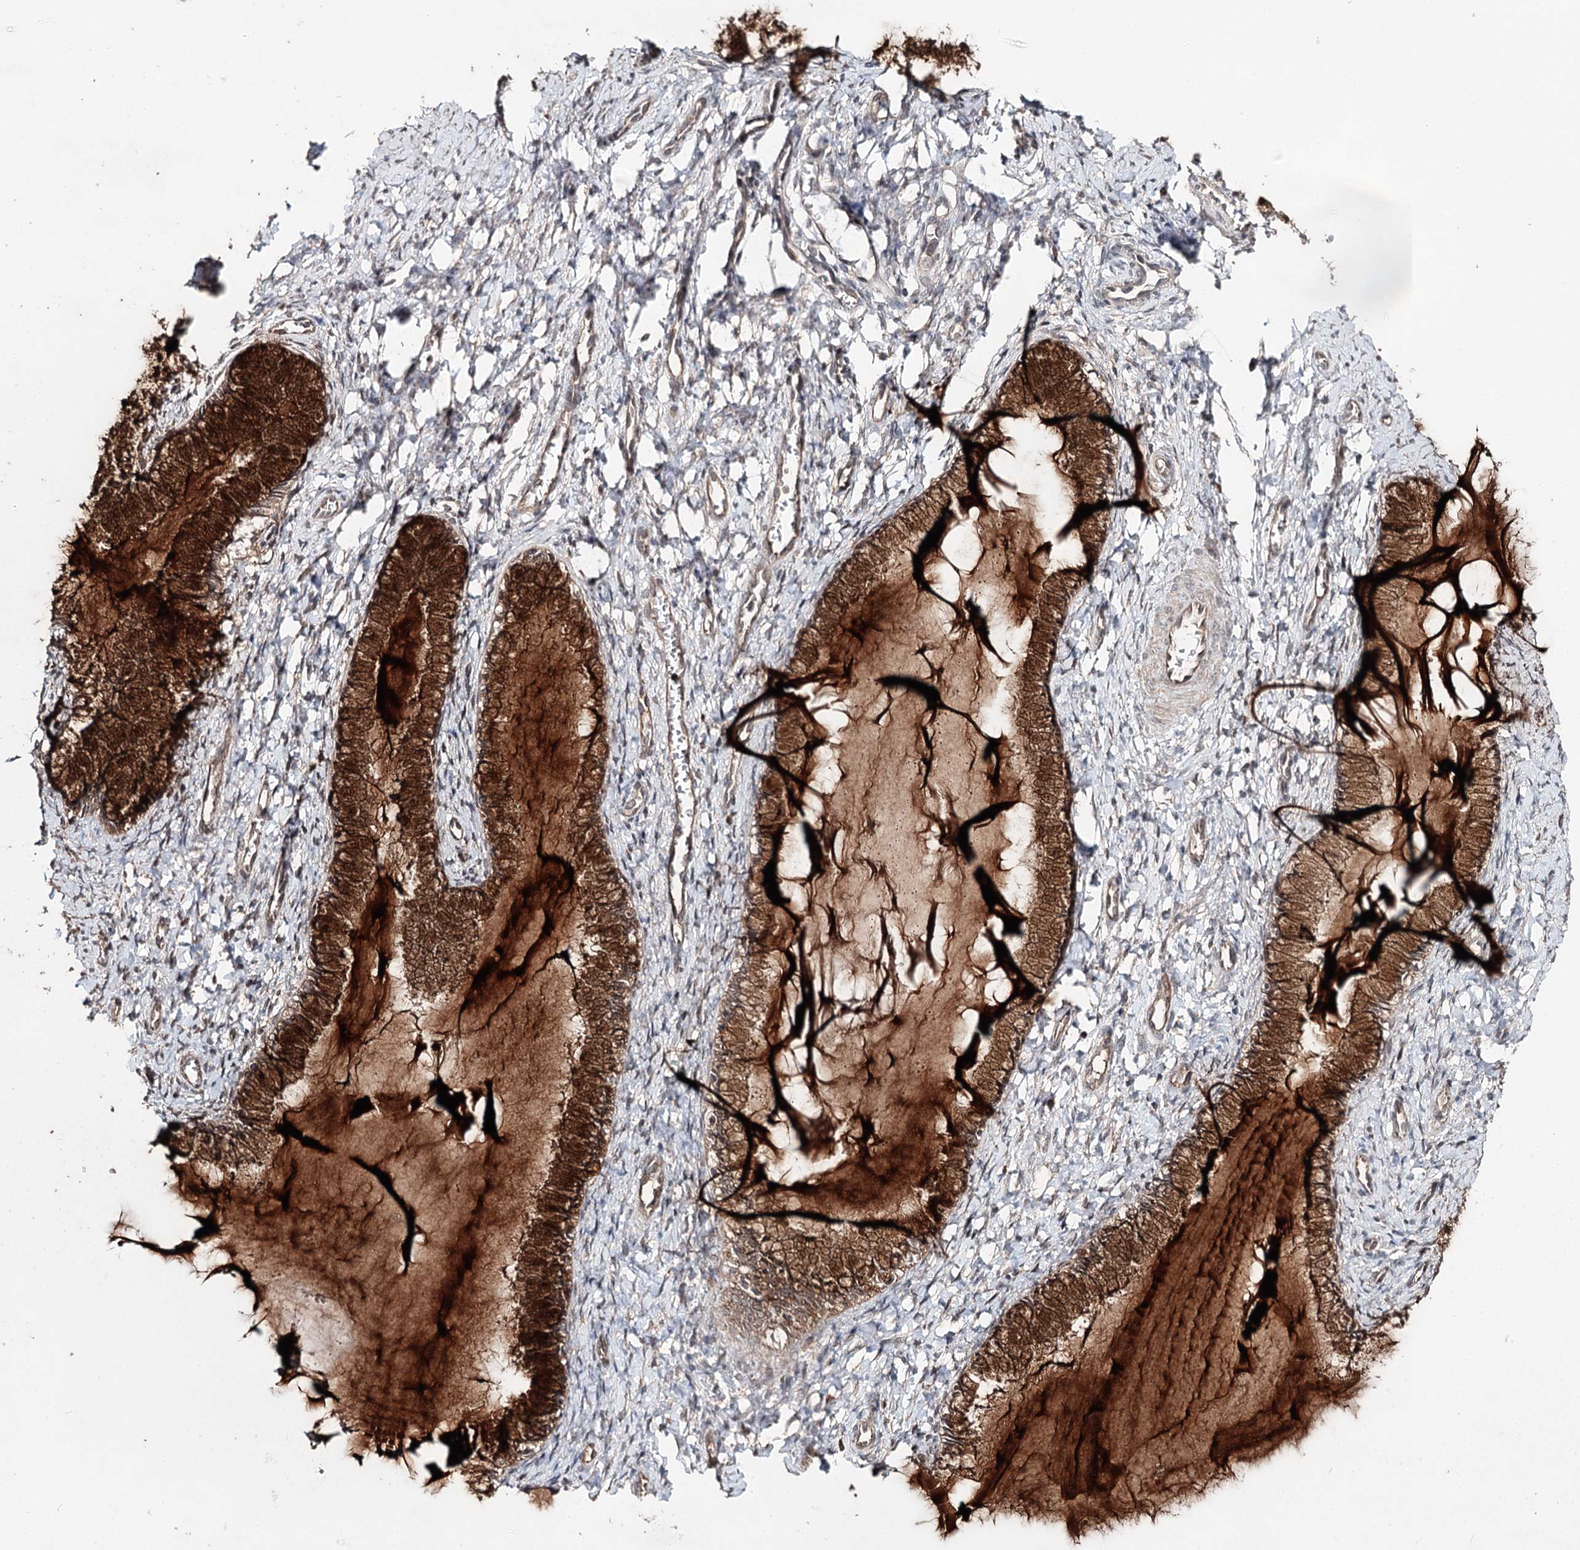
{"staining": {"intensity": "strong", "quantity": ">75%", "location": "cytoplasmic/membranous,nuclear"}, "tissue": "cervix", "cell_type": "Glandular cells", "image_type": "normal", "snomed": [{"axis": "morphology", "description": "Normal tissue, NOS"}, {"axis": "morphology", "description": "Adenocarcinoma, NOS"}, {"axis": "topography", "description": "Cervix"}], "caption": "Protein expression analysis of normal cervix exhibits strong cytoplasmic/membranous,nuclear positivity in about >75% of glandular cells. The staining was performed using DAB (3,3'-diaminobenzidine), with brown indicating positive protein expression. Nuclei are stained blue with hematoxylin.", "gene": "NOPCHAP1", "patient": {"sex": "female", "age": 29}}